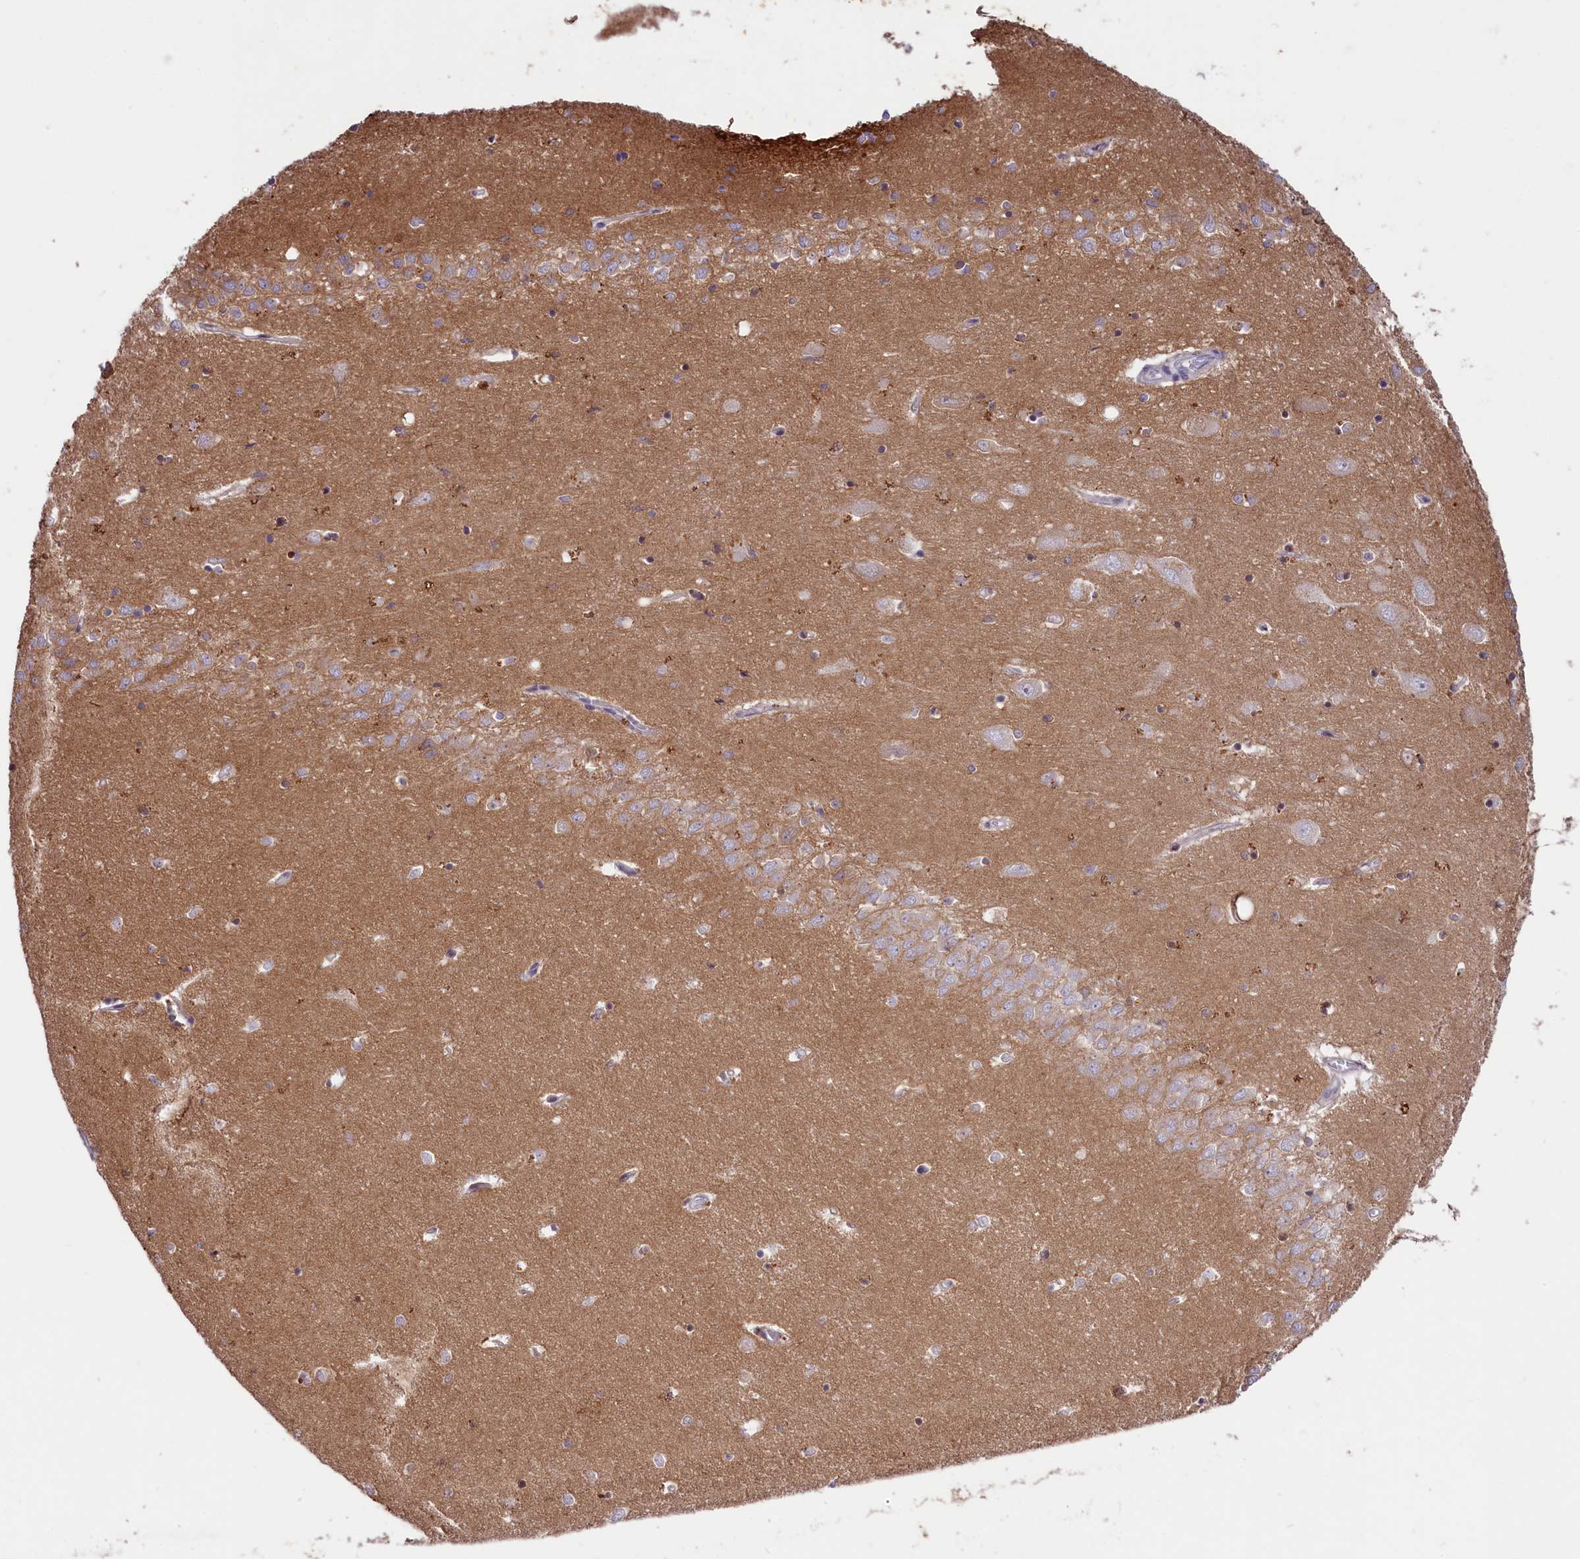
{"staining": {"intensity": "weak", "quantity": "25%-75%", "location": "cytoplasmic/membranous"}, "tissue": "hippocampus", "cell_type": "Glial cells", "image_type": "normal", "snomed": [{"axis": "morphology", "description": "Normal tissue, NOS"}, {"axis": "topography", "description": "Hippocampus"}], "caption": "This image displays immunohistochemistry staining of normal hippocampus, with low weak cytoplasmic/membranous staining in approximately 25%-75% of glial cells.", "gene": "CD99L2", "patient": {"sex": "female", "age": 64}}